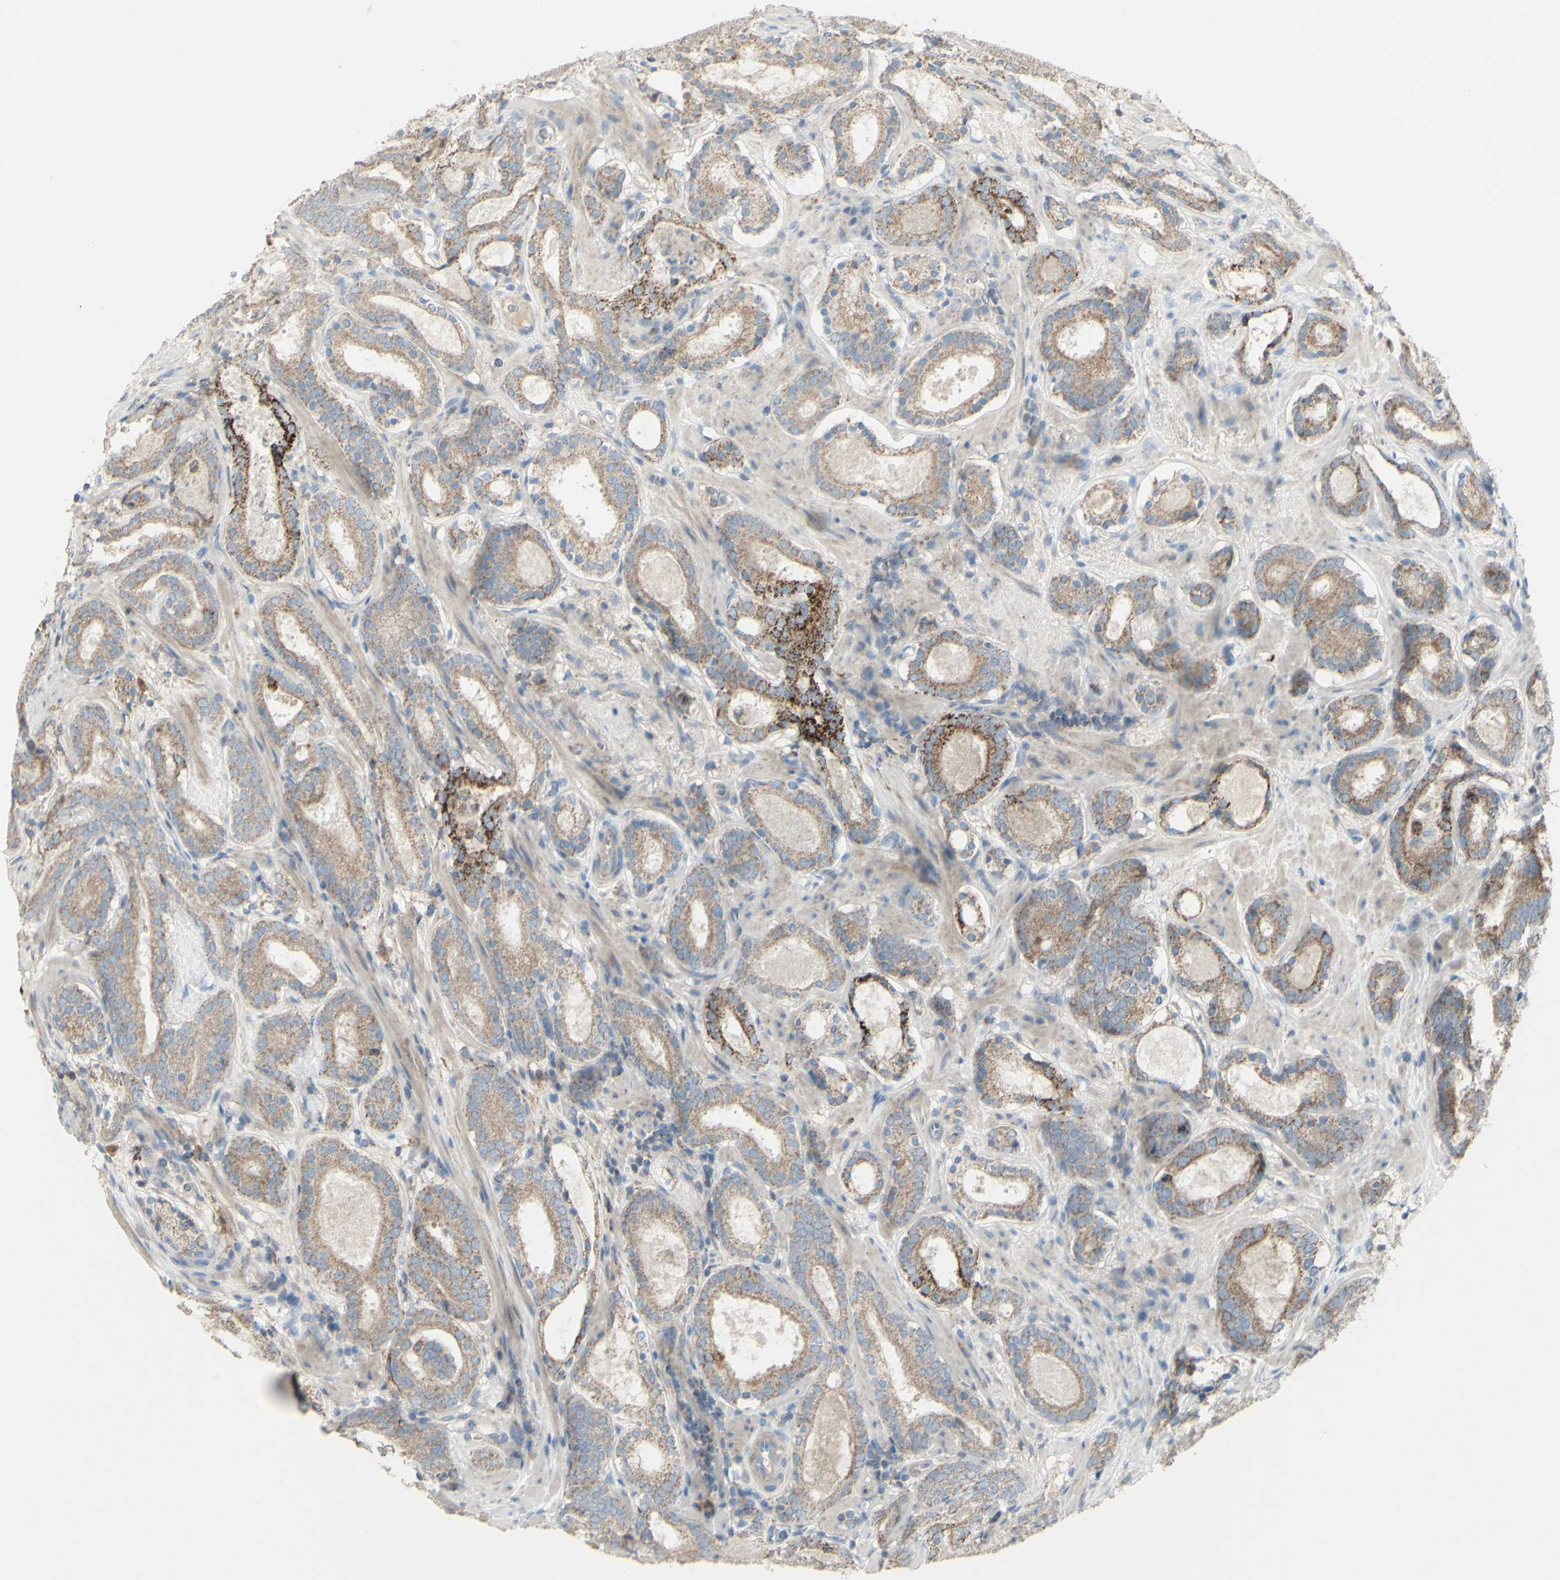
{"staining": {"intensity": "moderate", "quantity": "25%-75%", "location": "cytoplasmic/membranous"}, "tissue": "prostate cancer", "cell_type": "Tumor cells", "image_type": "cancer", "snomed": [{"axis": "morphology", "description": "Adenocarcinoma, Low grade"}, {"axis": "topography", "description": "Prostate"}], "caption": "Immunohistochemical staining of human prostate low-grade adenocarcinoma demonstrates moderate cytoplasmic/membranous protein positivity in about 25%-75% of tumor cells.", "gene": "CNTNAP1", "patient": {"sex": "male", "age": 69}}